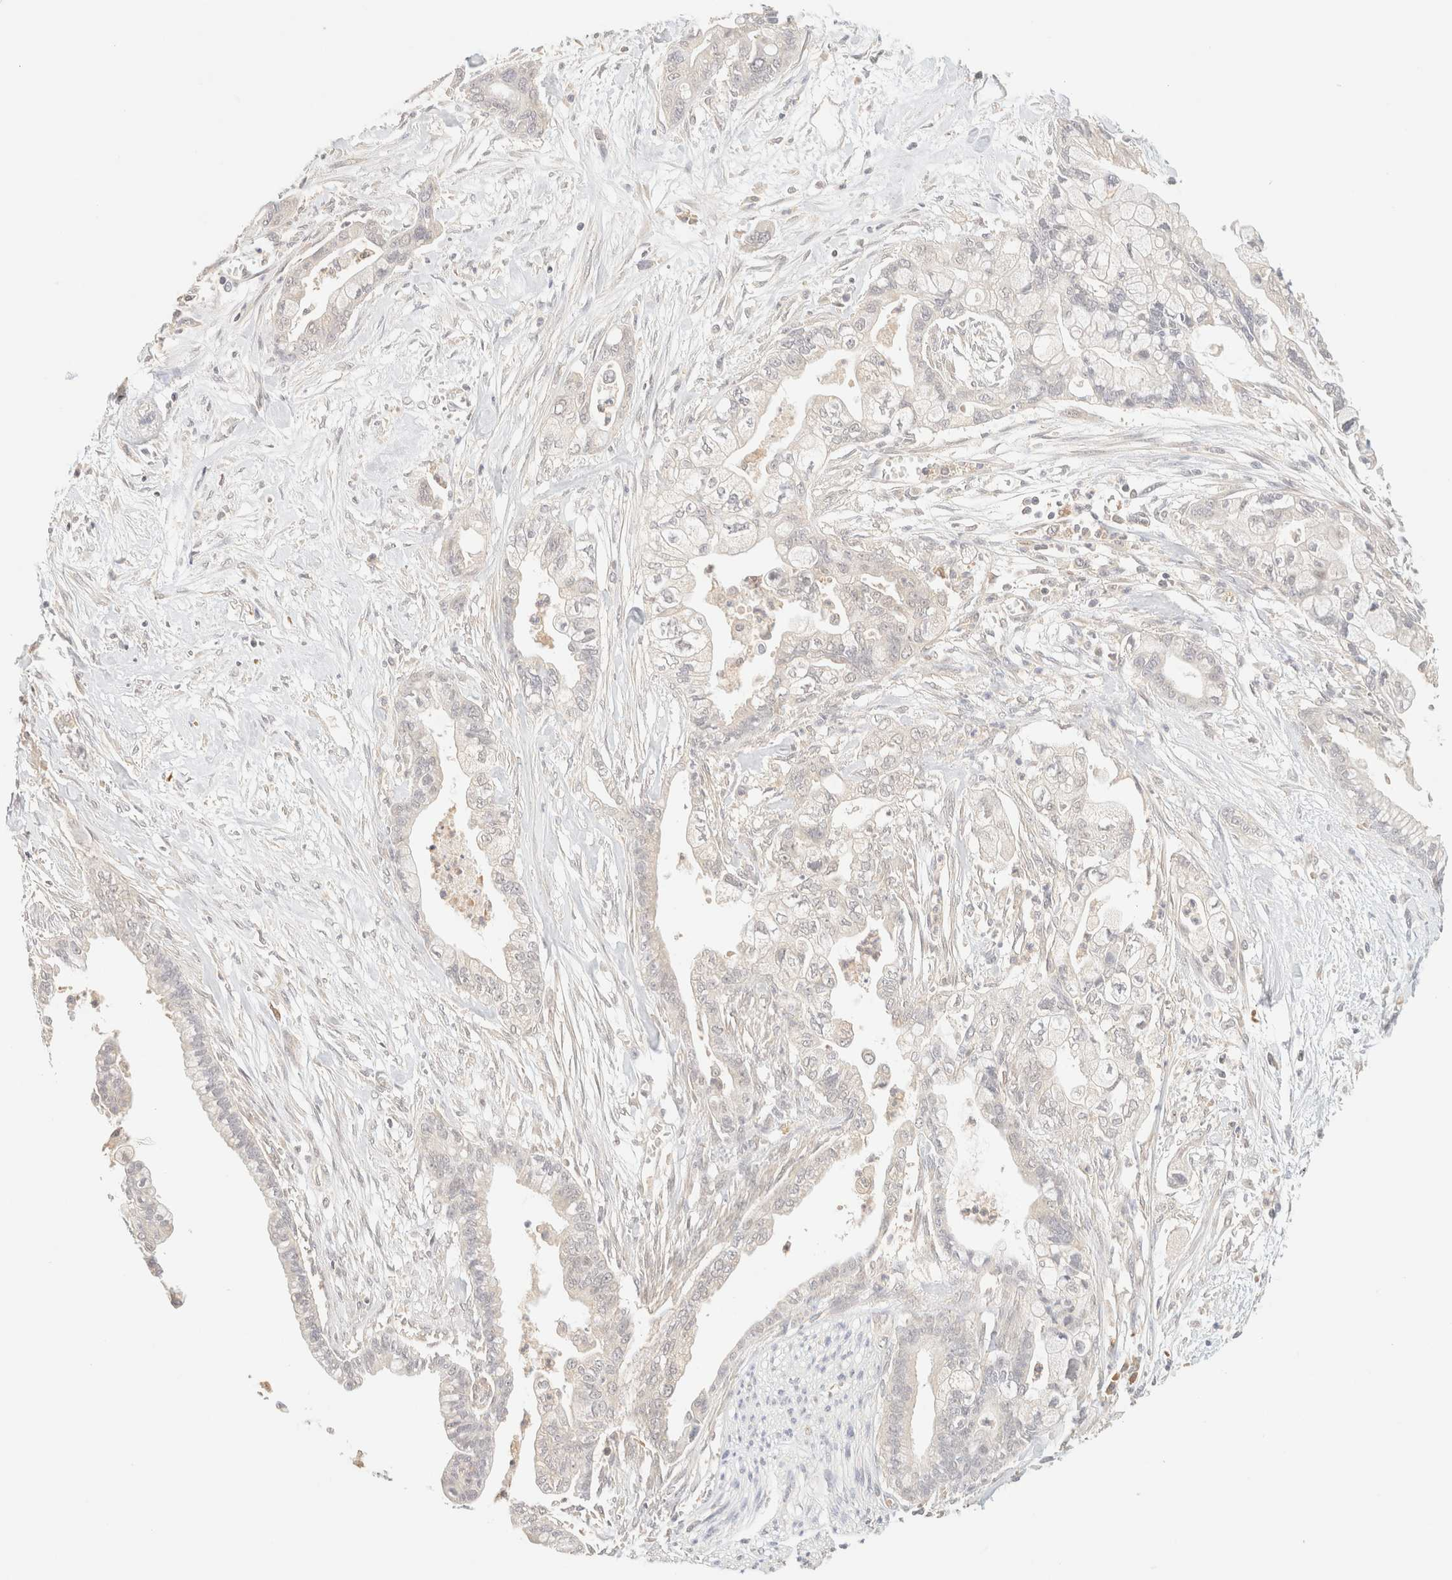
{"staining": {"intensity": "negative", "quantity": "none", "location": "none"}, "tissue": "pancreatic cancer", "cell_type": "Tumor cells", "image_type": "cancer", "snomed": [{"axis": "morphology", "description": "Adenocarcinoma, NOS"}, {"axis": "topography", "description": "Pancreas"}], "caption": "Immunohistochemistry histopathology image of adenocarcinoma (pancreatic) stained for a protein (brown), which demonstrates no positivity in tumor cells.", "gene": "TIMD4", "patient": {"sex": "male", "age": 70}}